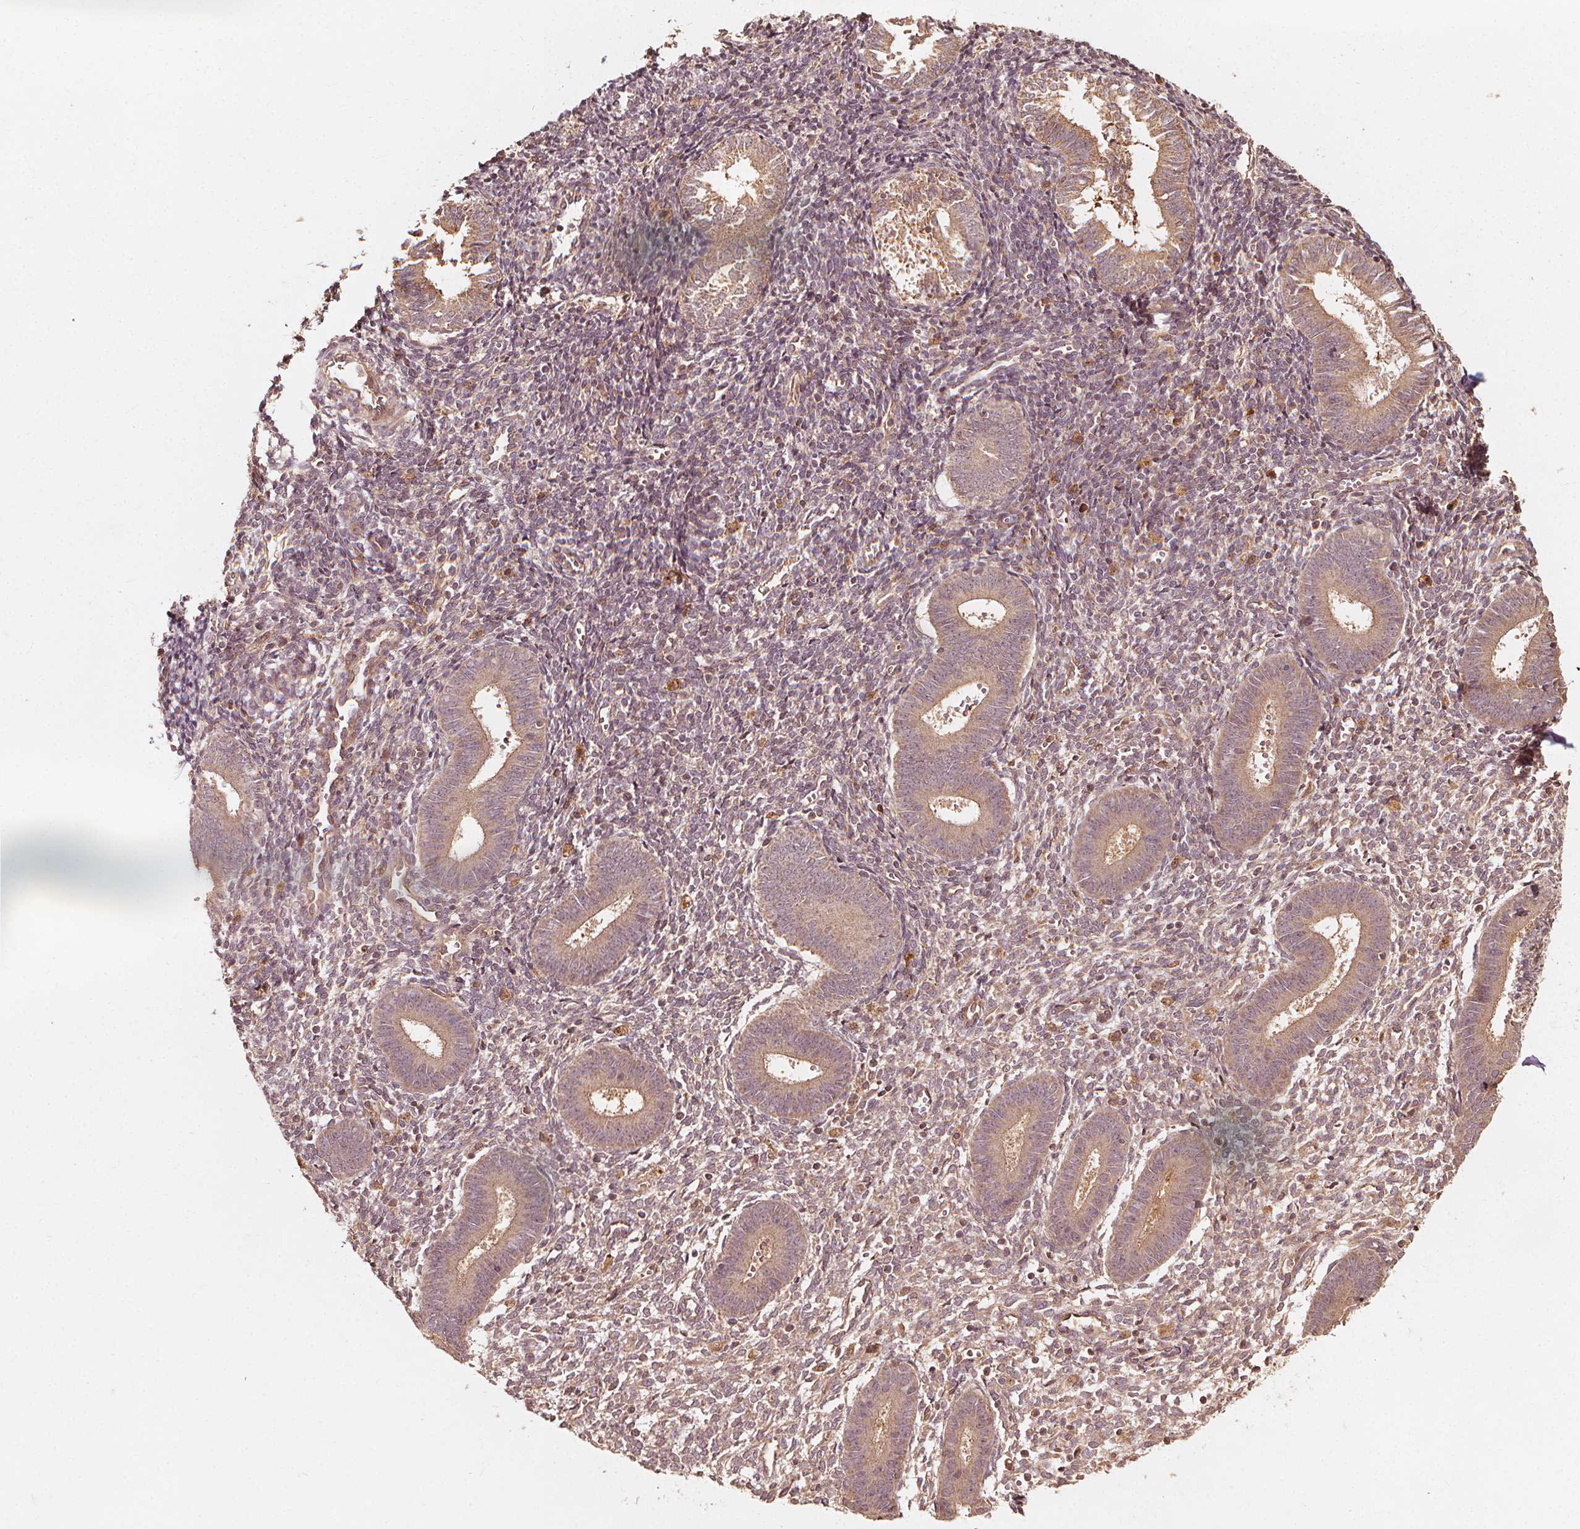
{"staining": {"intensity": "negative", "quantity": "none", "location": "none"}, "tissue": "endometrium", "cell_type": "Cells in endometrial stroma", "image_type": "normal", "snomed": [{"axis": "morphology", "description": "Normal tissue, NOS"}, {"axis": "topography", "description": "Endometrium"}], "caption": "Immunohistochemical staining of normal human endometrium reveals no significant expression in cells in endometrial stroma.", "gene": "NPC1", "patient": {"sex": "female", "age": 25}}